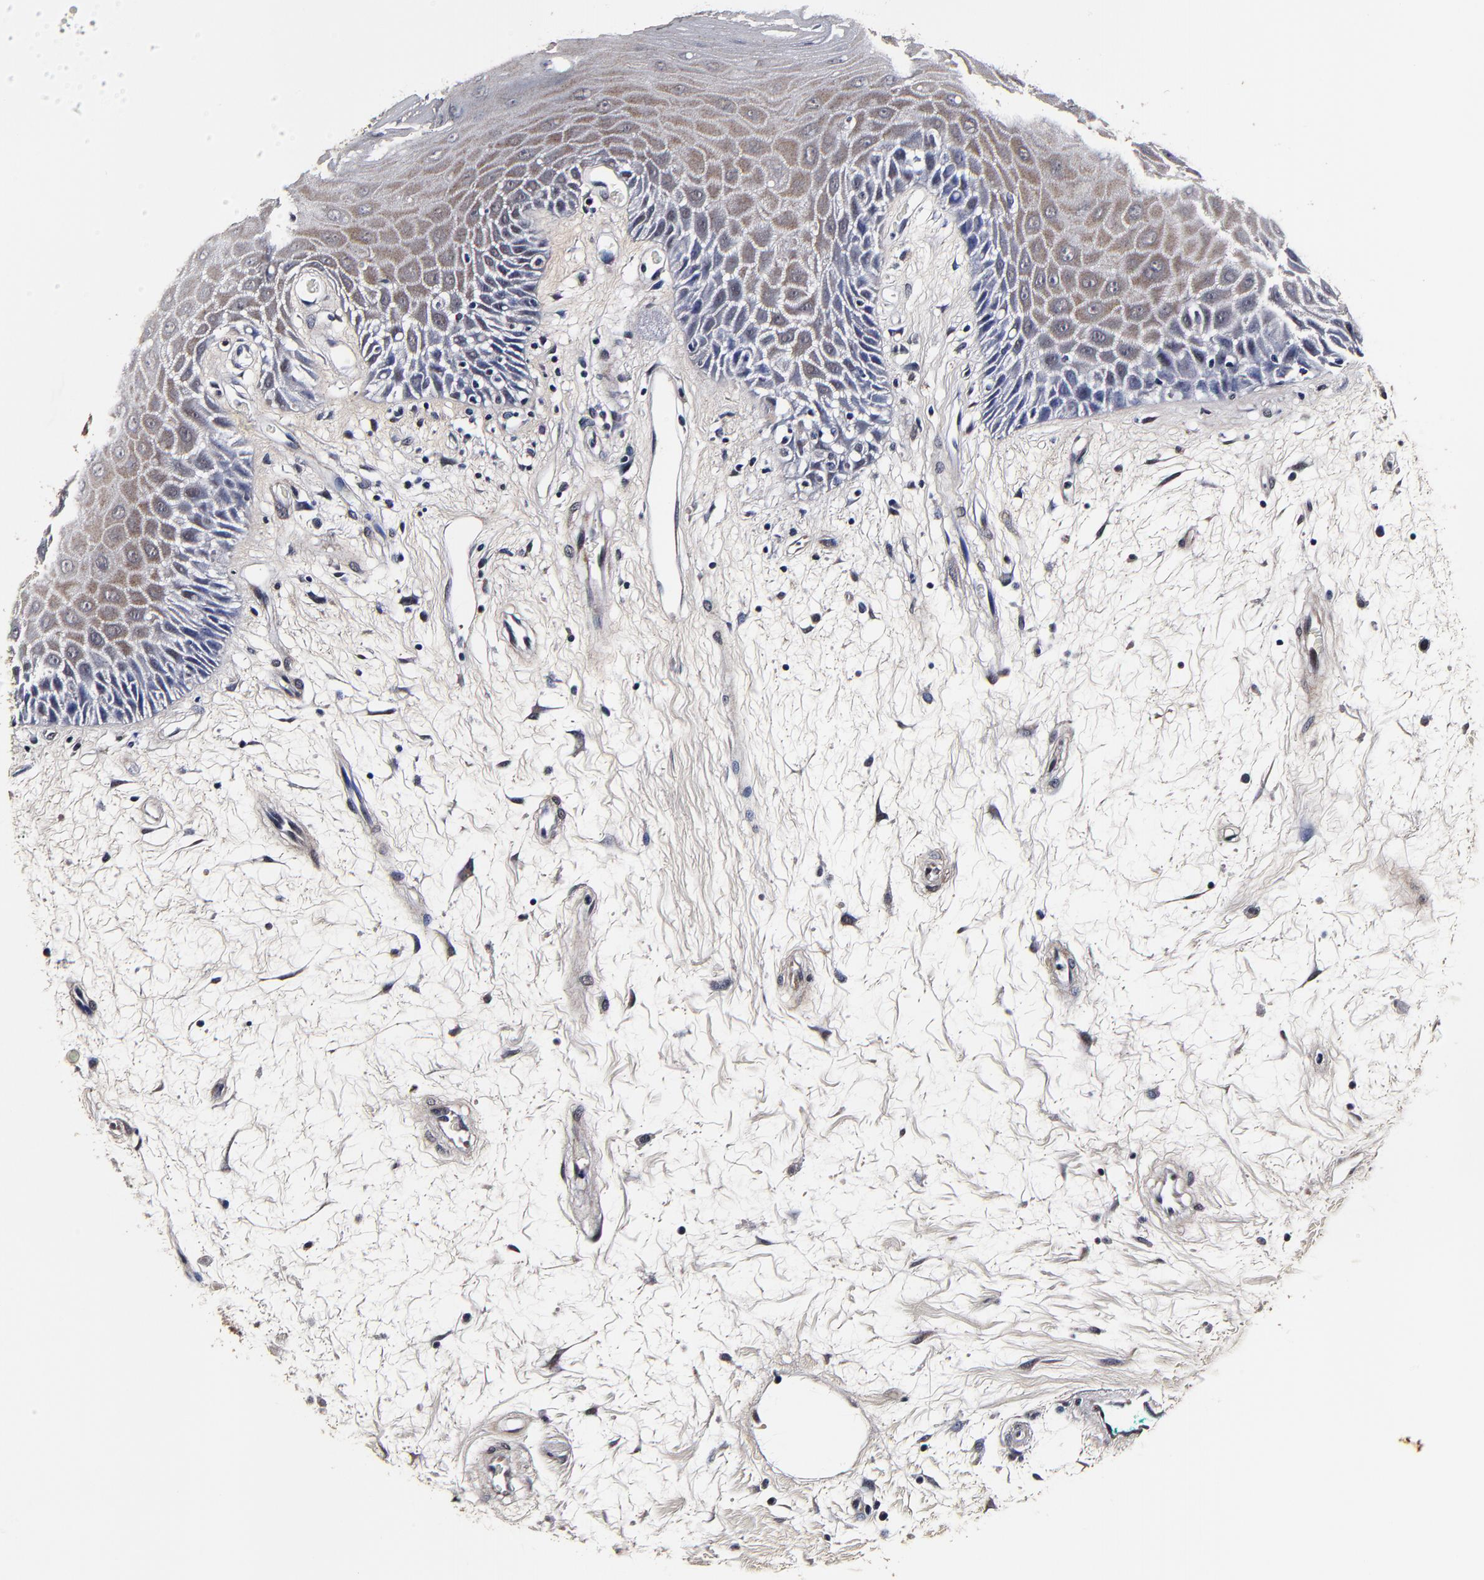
{"staining": {"intensity": "moderate", "quantity": "25%-75%", "location": "cytoplasmic/membranous"}, "tissue": "oral mucosa", "cell_type": "Squamous epithelial cells", "image_type": "normal", "snomed": [{"axis": "morphology", "description": "Normal tissue, NOS"}, {"axis": "morphology", "description": "Squamous cell carcinoma, NOS"}, {"axis": "topography", "description": "Skeletal muscle"}, {"axis": "topography", "description": "Oral tissue"}, {"axis": "topography", "description": "Head-Neck"}], "caption": "Moderate cytoplasmic/membranous protein expression is identified in approximately 25%-75% of squamous epithelial cells in oral mucosa. The staining was performed using DAB, with brown indicating positive protein expression. Nuclei are stained blue with hematoxylin.", "gene": "MMP15", "patient": {"sex": "female", "age": 84}}